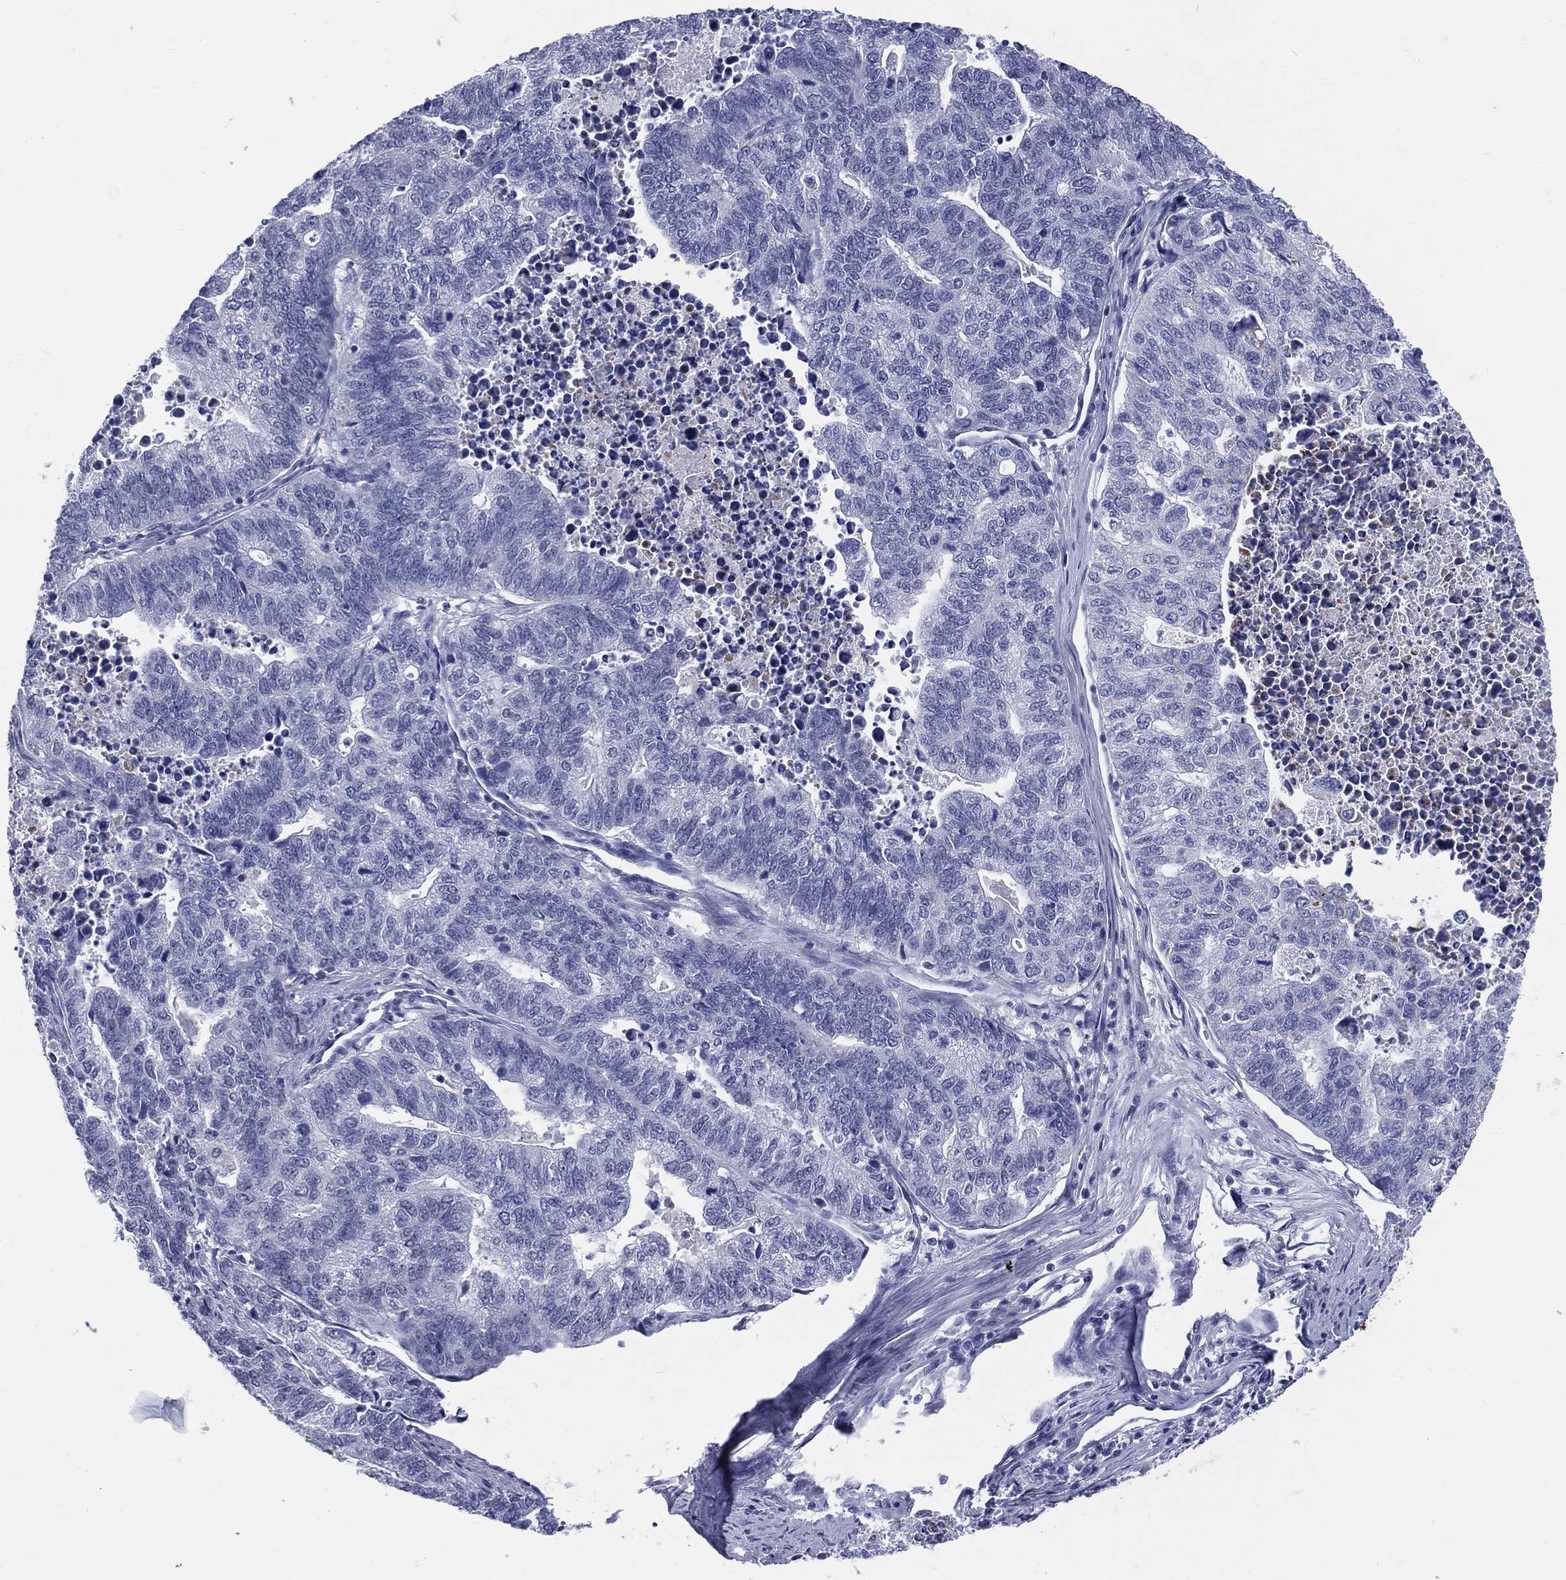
{"staining": {"intensity": "negative", "quantity": "none", "location": "none"}, "tissue": "stomach cancer", "cell_type": "Tumor cells", "image_type": "cancer", "snomed": [{"axis": "morphology", "description": "Adenocarcinoma, NOS"}, {"axis": "topography", "description": "Stomach, upper"}], "caption": "Stomach cancer (adenocarcinoma) was stained to show a protein in brown. There is no significant positivity in tumor cells.", "gene": "MLLT10", "patient": {"sex": "female", "age": 67}}